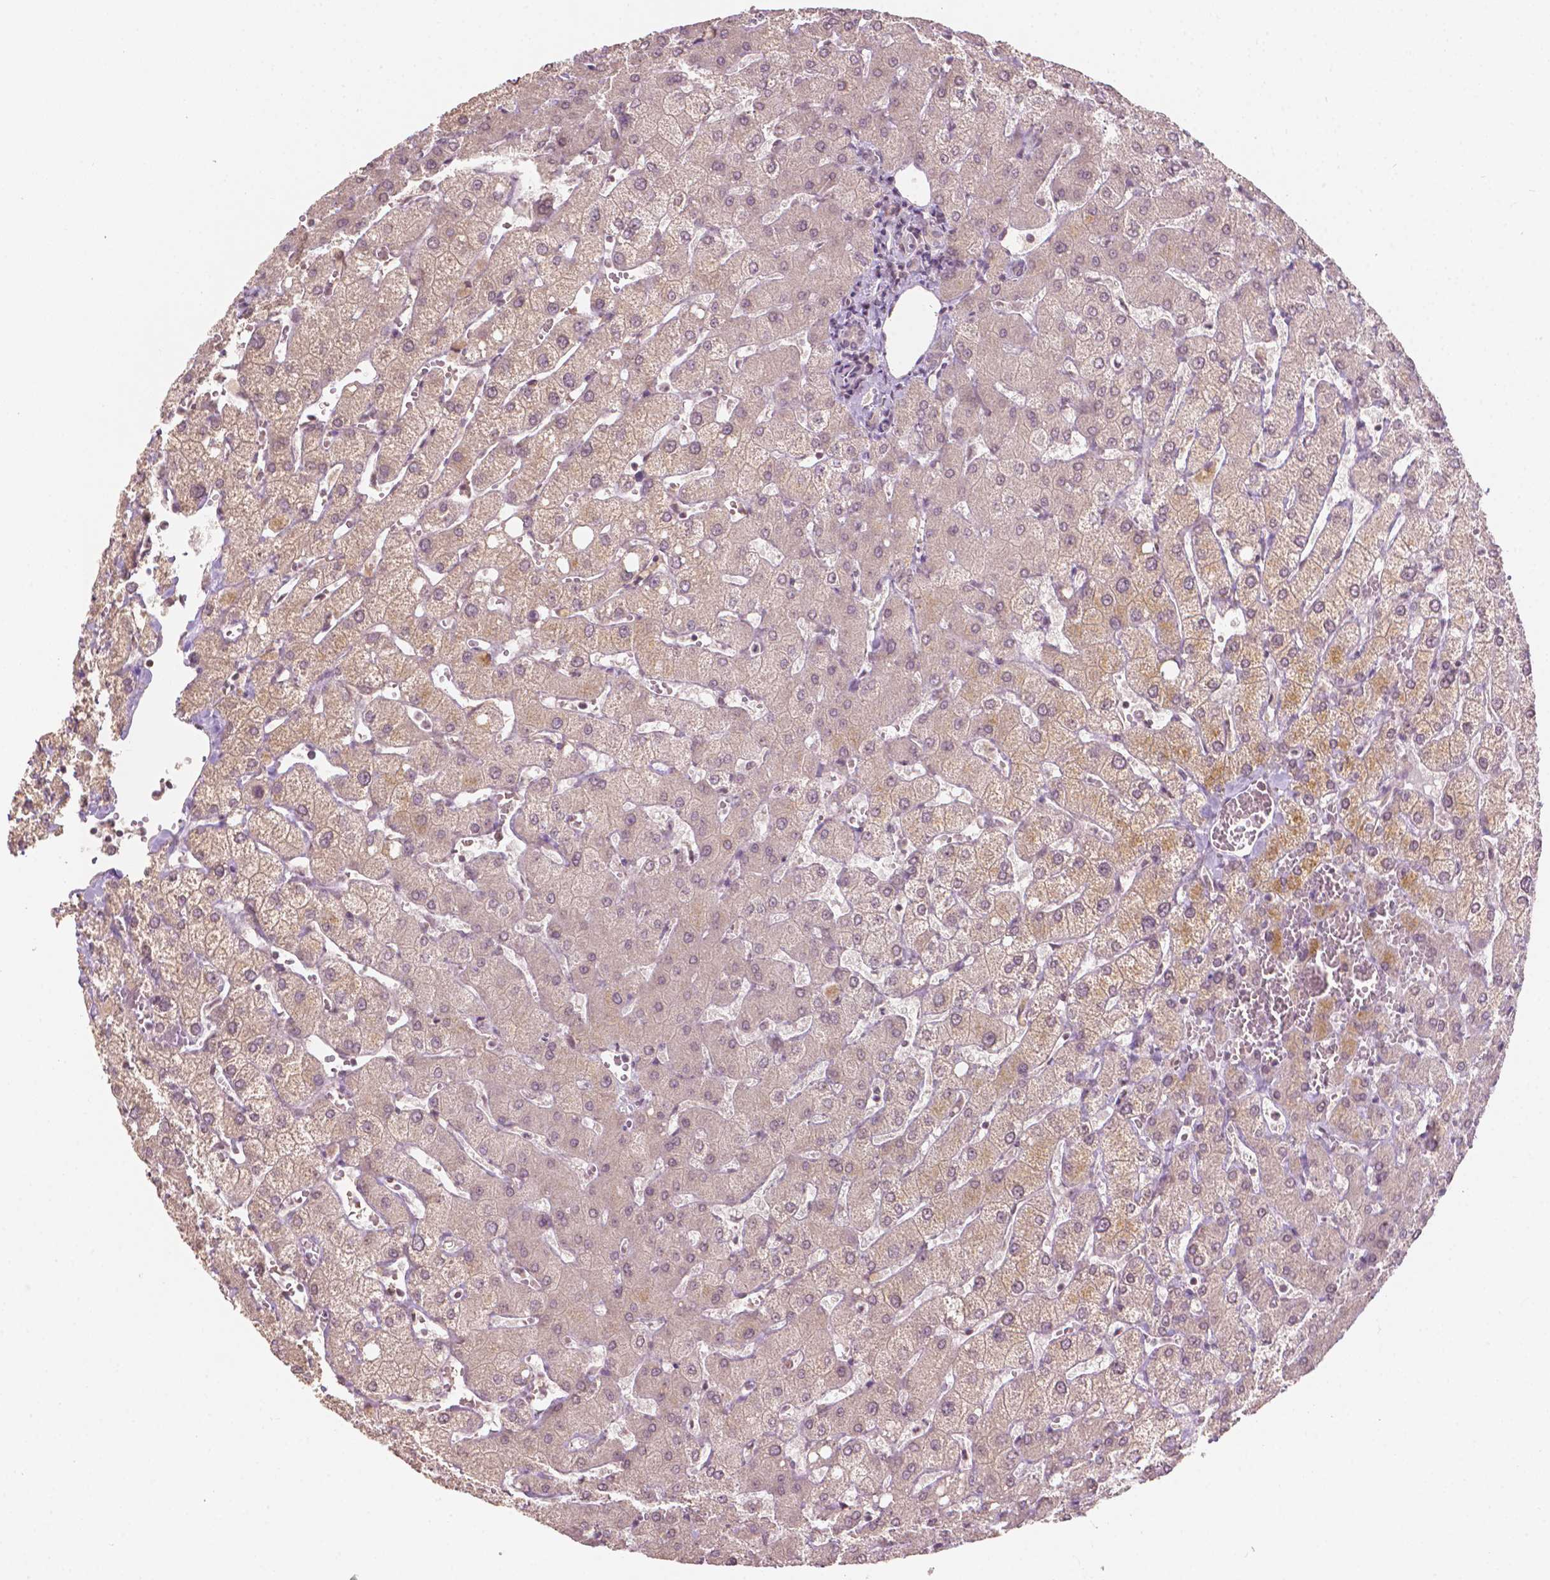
{"staining": {"intensity": "negative", "quantity": "none", "location": "none"}, "tissue": "liver", "cell_type": "Cholangiocytes", "image_type": "normal", "snomed": [{"axis": "morphology", "description": "Normal tissue, NOS"}, {"axis": "topography", "description": "Liver"}], "caption": "Micrograph shows no protein positivity in cholangiocytes of unremarkable liver.", "gene": "NOS1AP", "patient": {"sex": "female", "age": 54}}